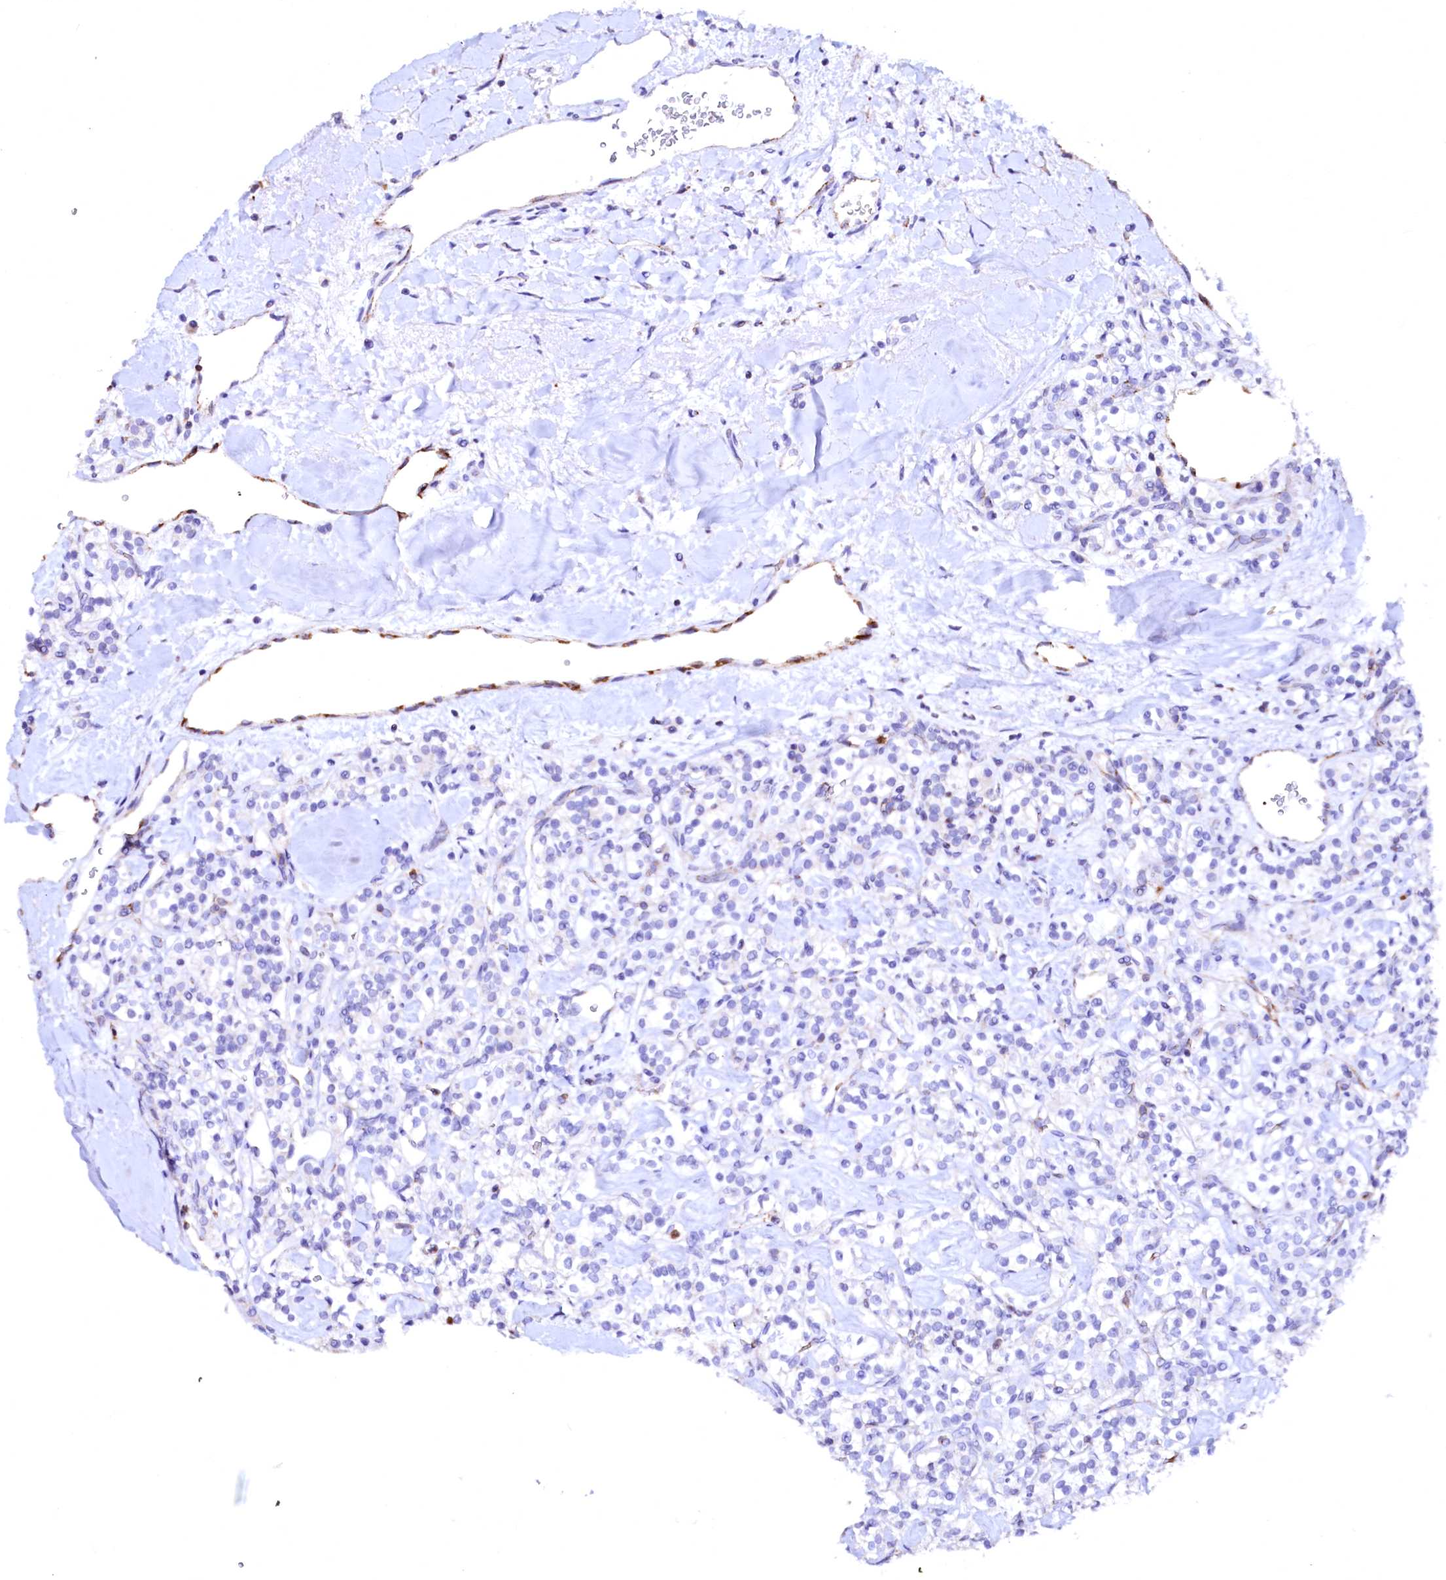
{"staining": {"intensity": "negative", "quantity": "none", "location": "none"}, "tissue": "renal cancer", "cell_type": "Tumor cells", "image_type": "cancer", "snomed": [{"axis": "morphology", "description": "Adenocarcinoma, NOS"}, {"axis": "topography", "description": "Kidney"}], "caption": "DAB immunohistochemical staining of renal adenocarcinoma shows no significant positivity in tumor cells.", "gene": "RAB27A", "patient": {"sex": "male", "age": 77}}